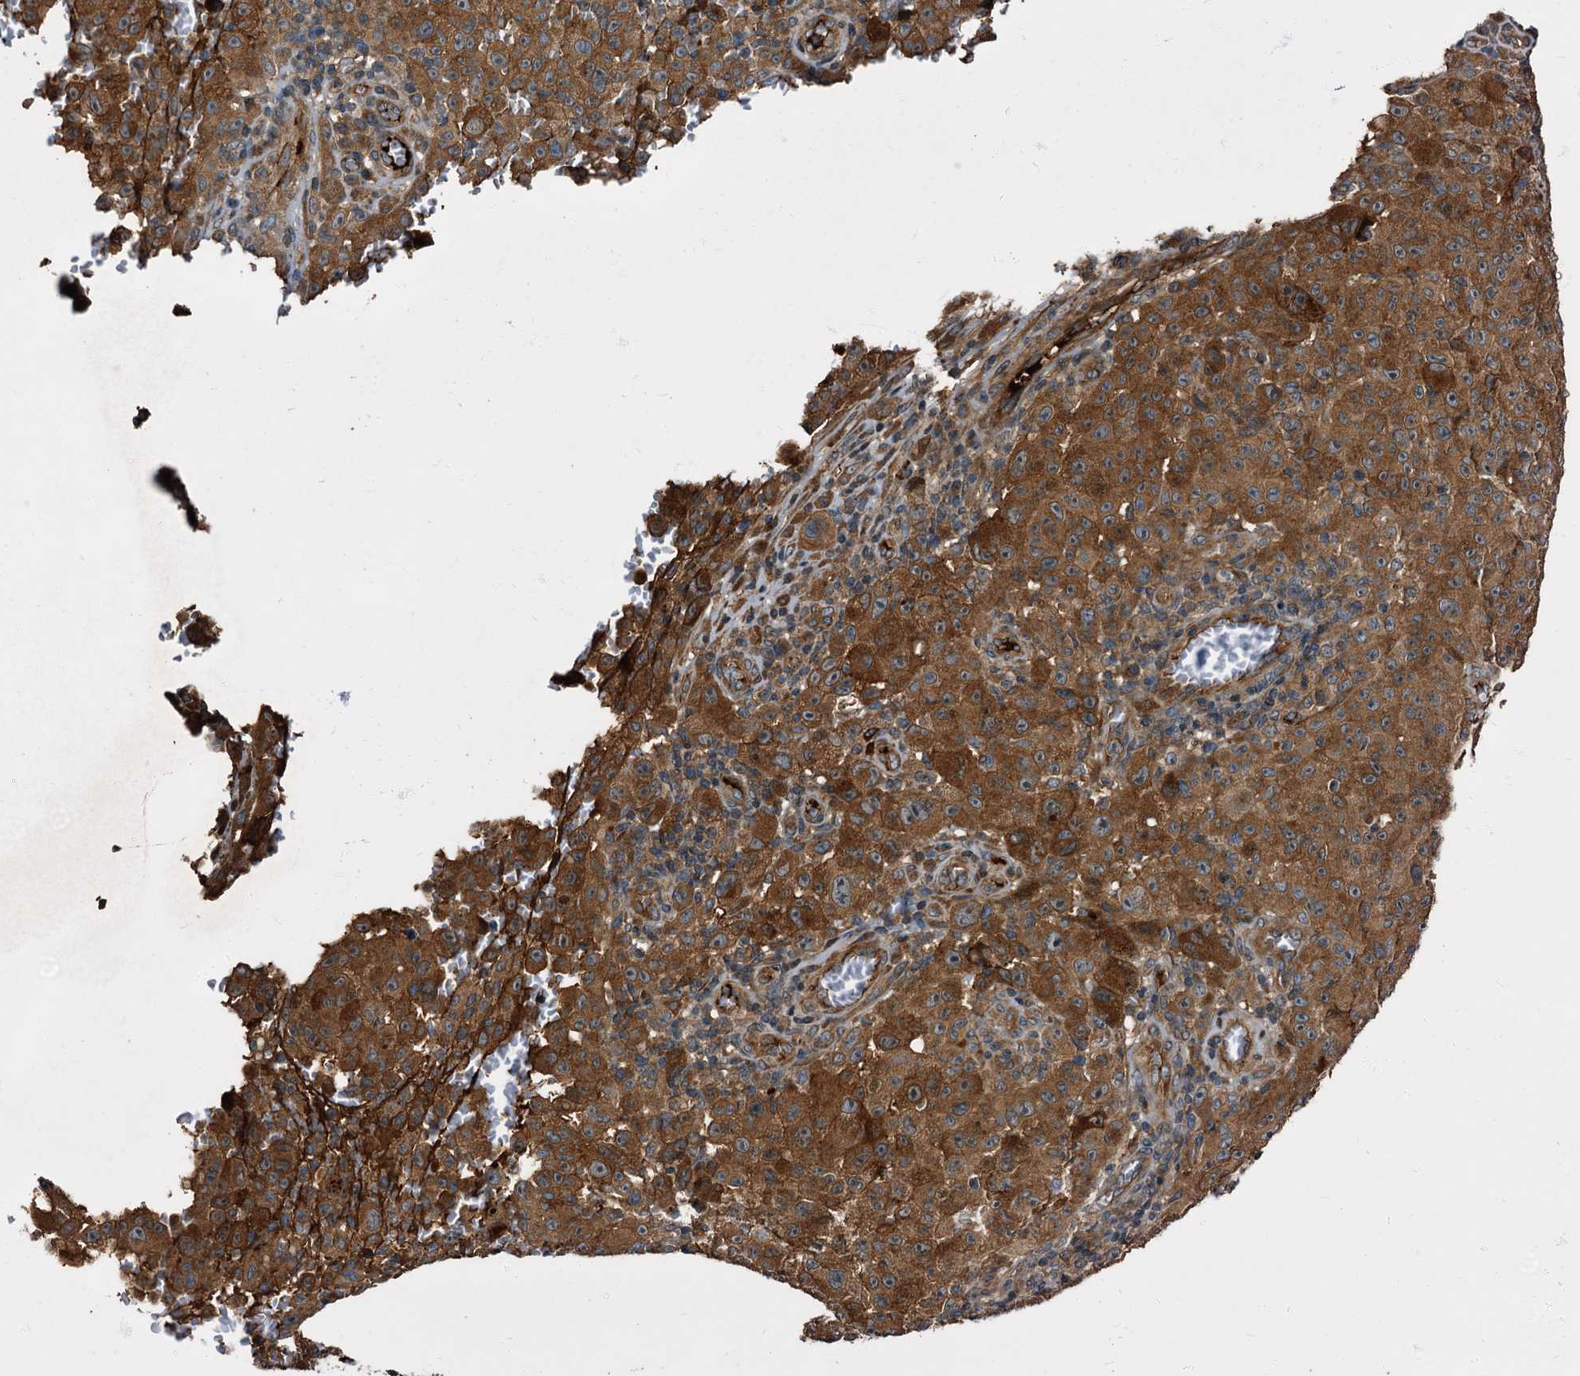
{"staining": {"intensity": "moderate", "quantity": ">75%", "location": "cytoplasmic/membranous"}, "tissue": "melanoma", "cell_type": "Tumor cells", "image_type": "cancer", "snomed": [{"axis": "morphology", "description": "Malignant melanoma, NOS"}, {"axis": "topography", "description": "Skin"}], "caption": "The micrograph reveals staining of melanoma, revealing moderate cytoplasmic/membranous protein staining (brown color) within tumor cells.", "gene": "PEX5", "patient": {"sex": "female", "age": 82}}